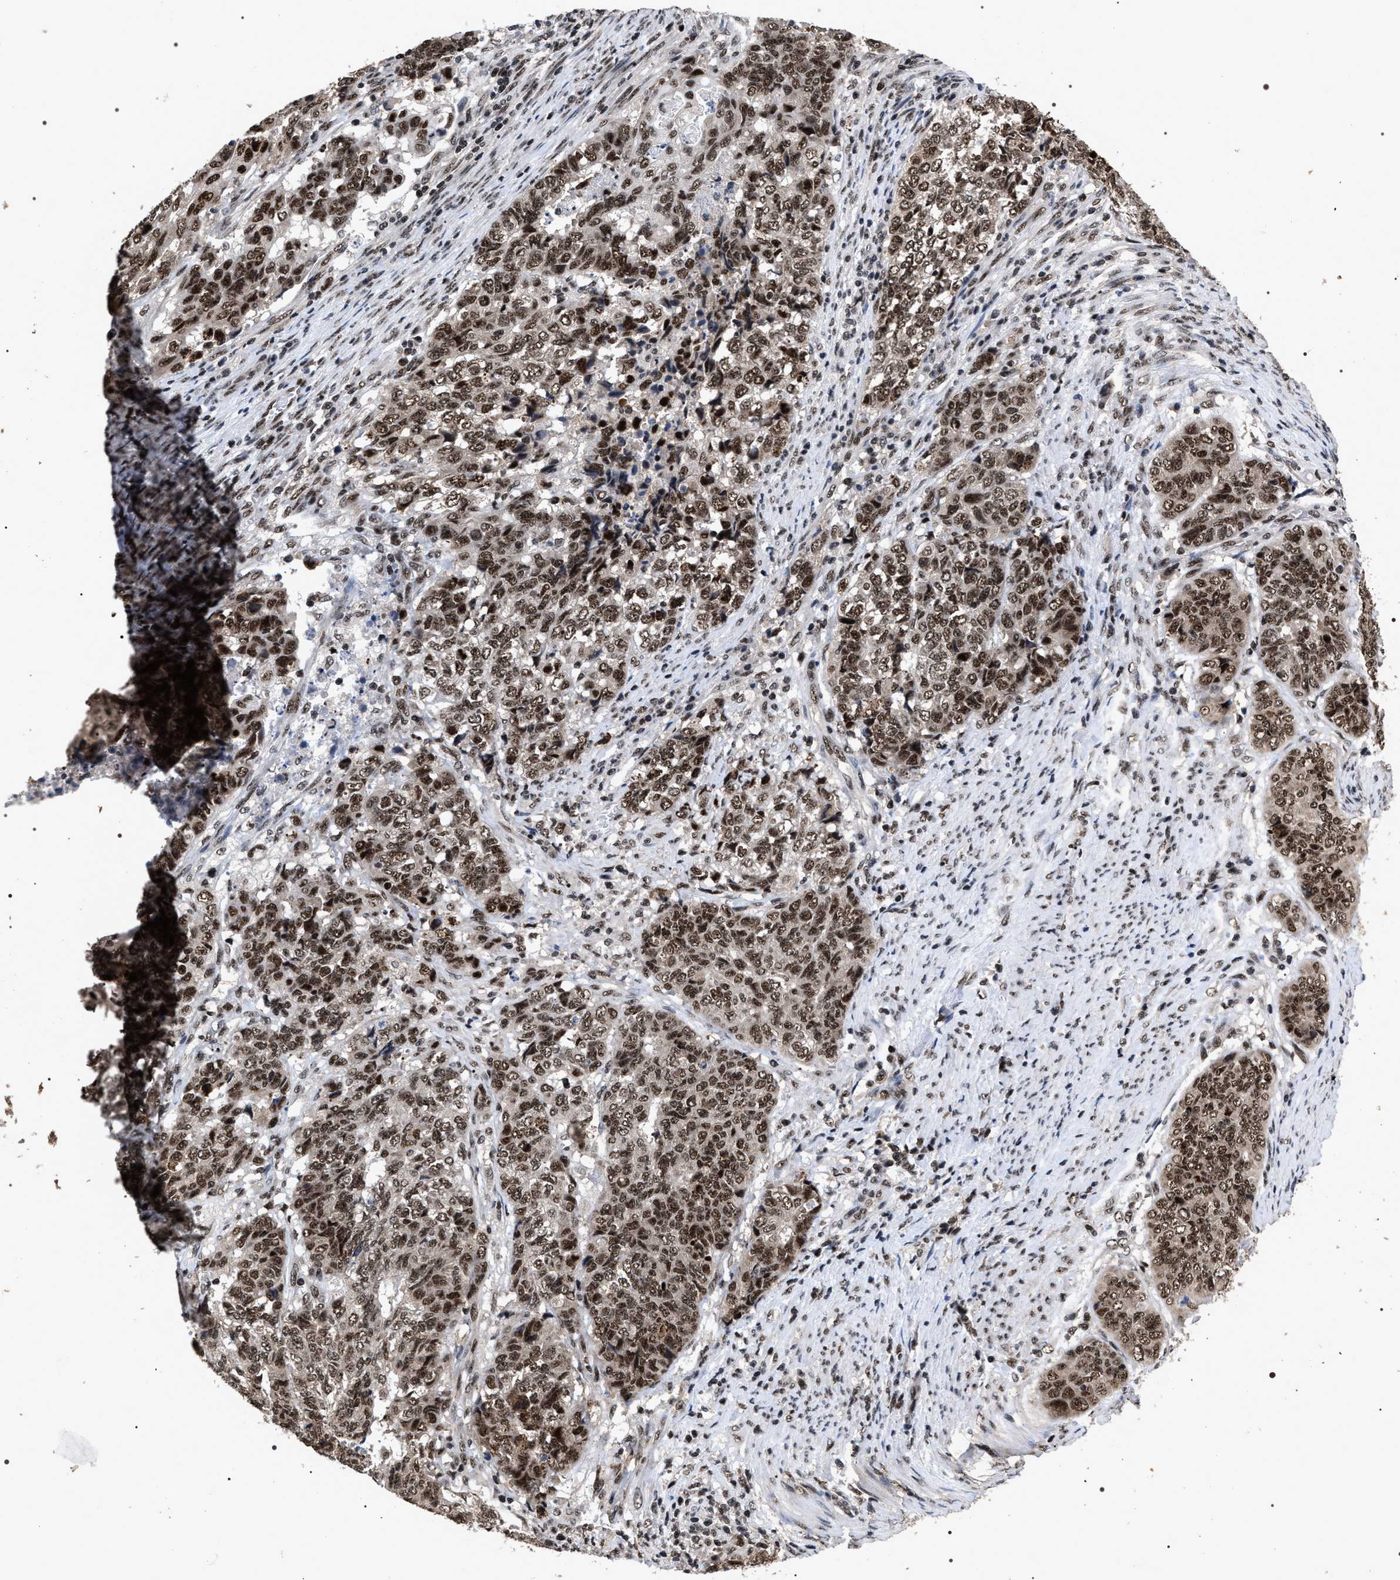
{"staining": {"intensity": "moderate", "quantity": ">75%", "location": "nuclear"}, "tissue": "endometrial cancer", "cell_type": "Tumor cells", "image_type": "cancer", "snomed": [{"axis": "morphology", "description": "Adenocarcinoma, NOS"}, {"axis": "topography", "description": "Endometrium"}], "caption": "IHC histopathology image of endometrial cancer (adenocarcinoma) stained for a protein (brown), which shows medium levels of moderate nuclear expression in approximately >75% of tumor cells.", "gene": "RRP1B", "patient": {"sex": "female", "age": 80}}